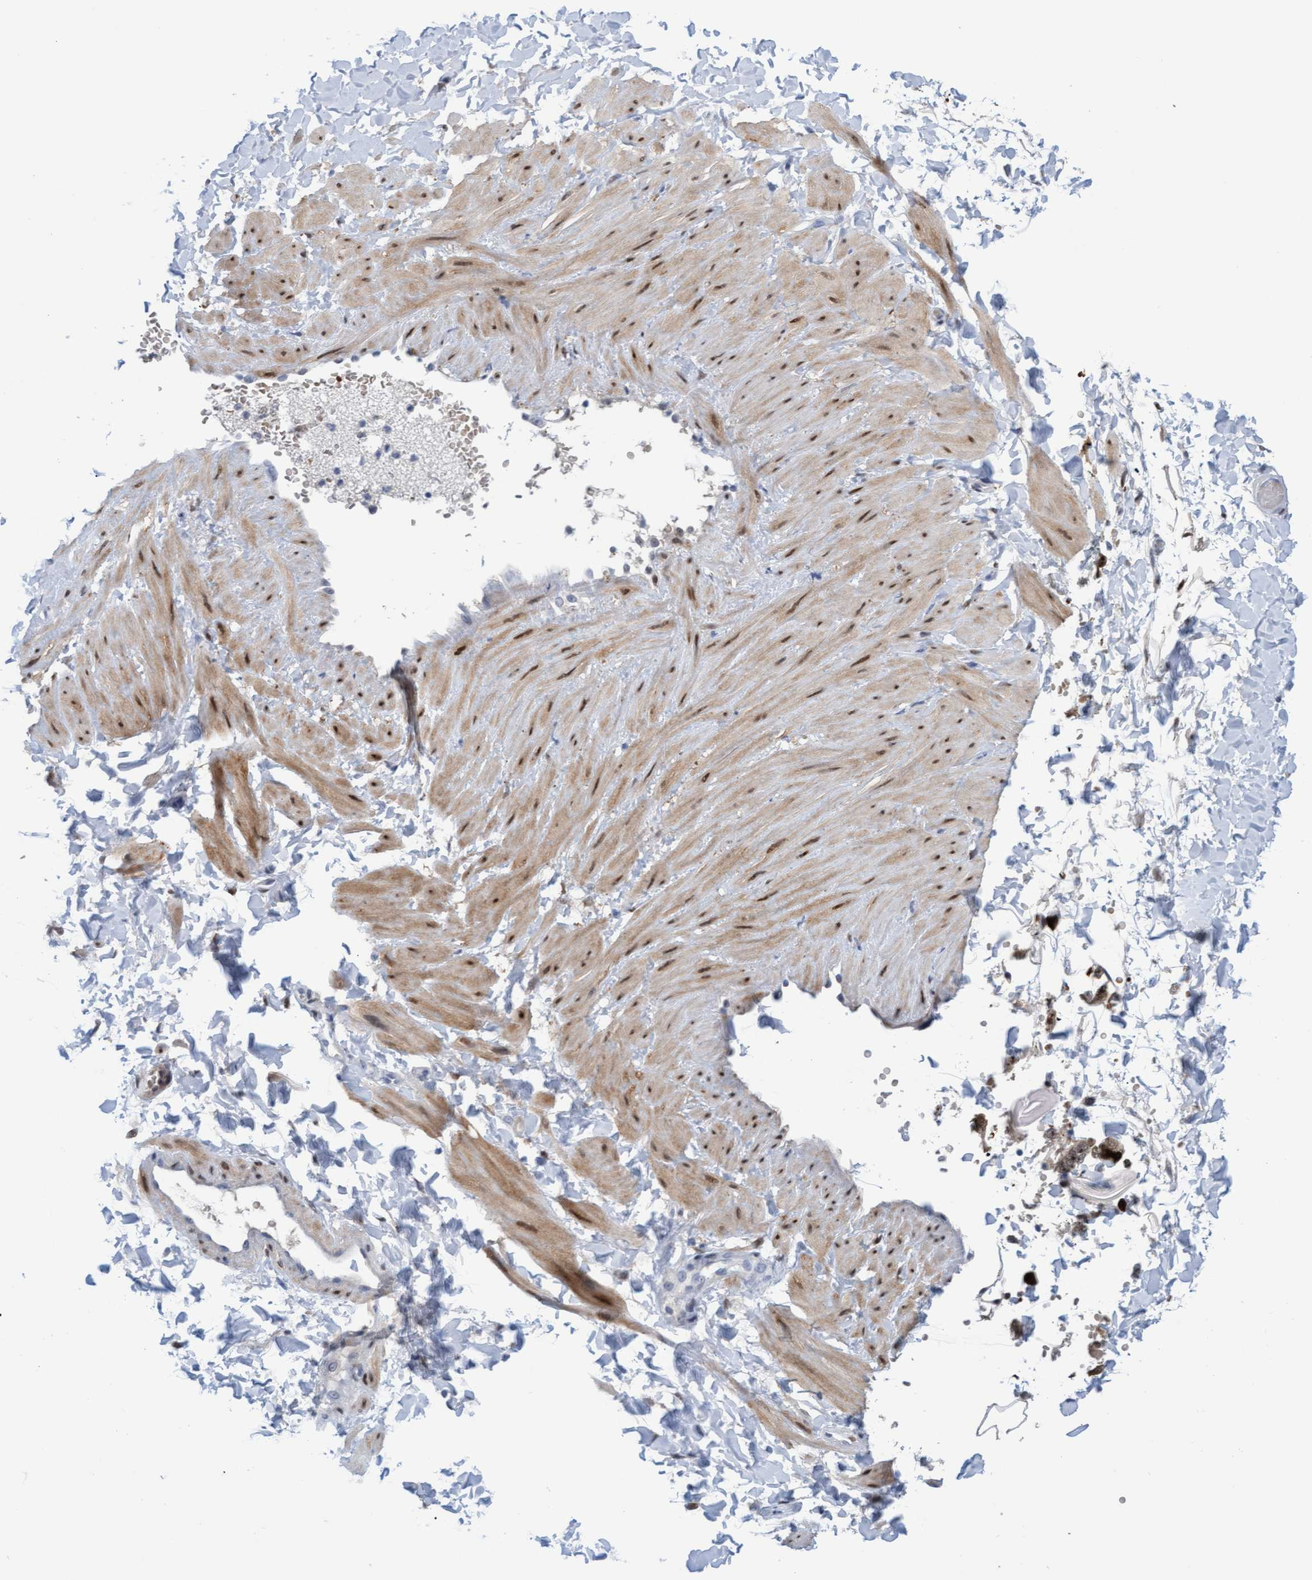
{"staining": {"intensity": "weak", "quantity": "<25%", "location": "cytoplasmic/membranous"}, "tissue": "adipose tissue", "cell_type": "Adipocytes", "image_type": "normal", "snomed": [{"axis": "morphology", "description": "Normal tissue, NOS"}, {"axis": "topography", "description": "Adipose tissue"}, {"axis": "topography", "description": "Vascular tissue"}, {"axis": "topography", "description": "Peripheral nerve tissue"}], "caption": "Protein analysis of normal adipose tissue displays no significant staining in adipocytes.", "gene": "PINX1", "patient": {"sex": "male", "age": 25}}